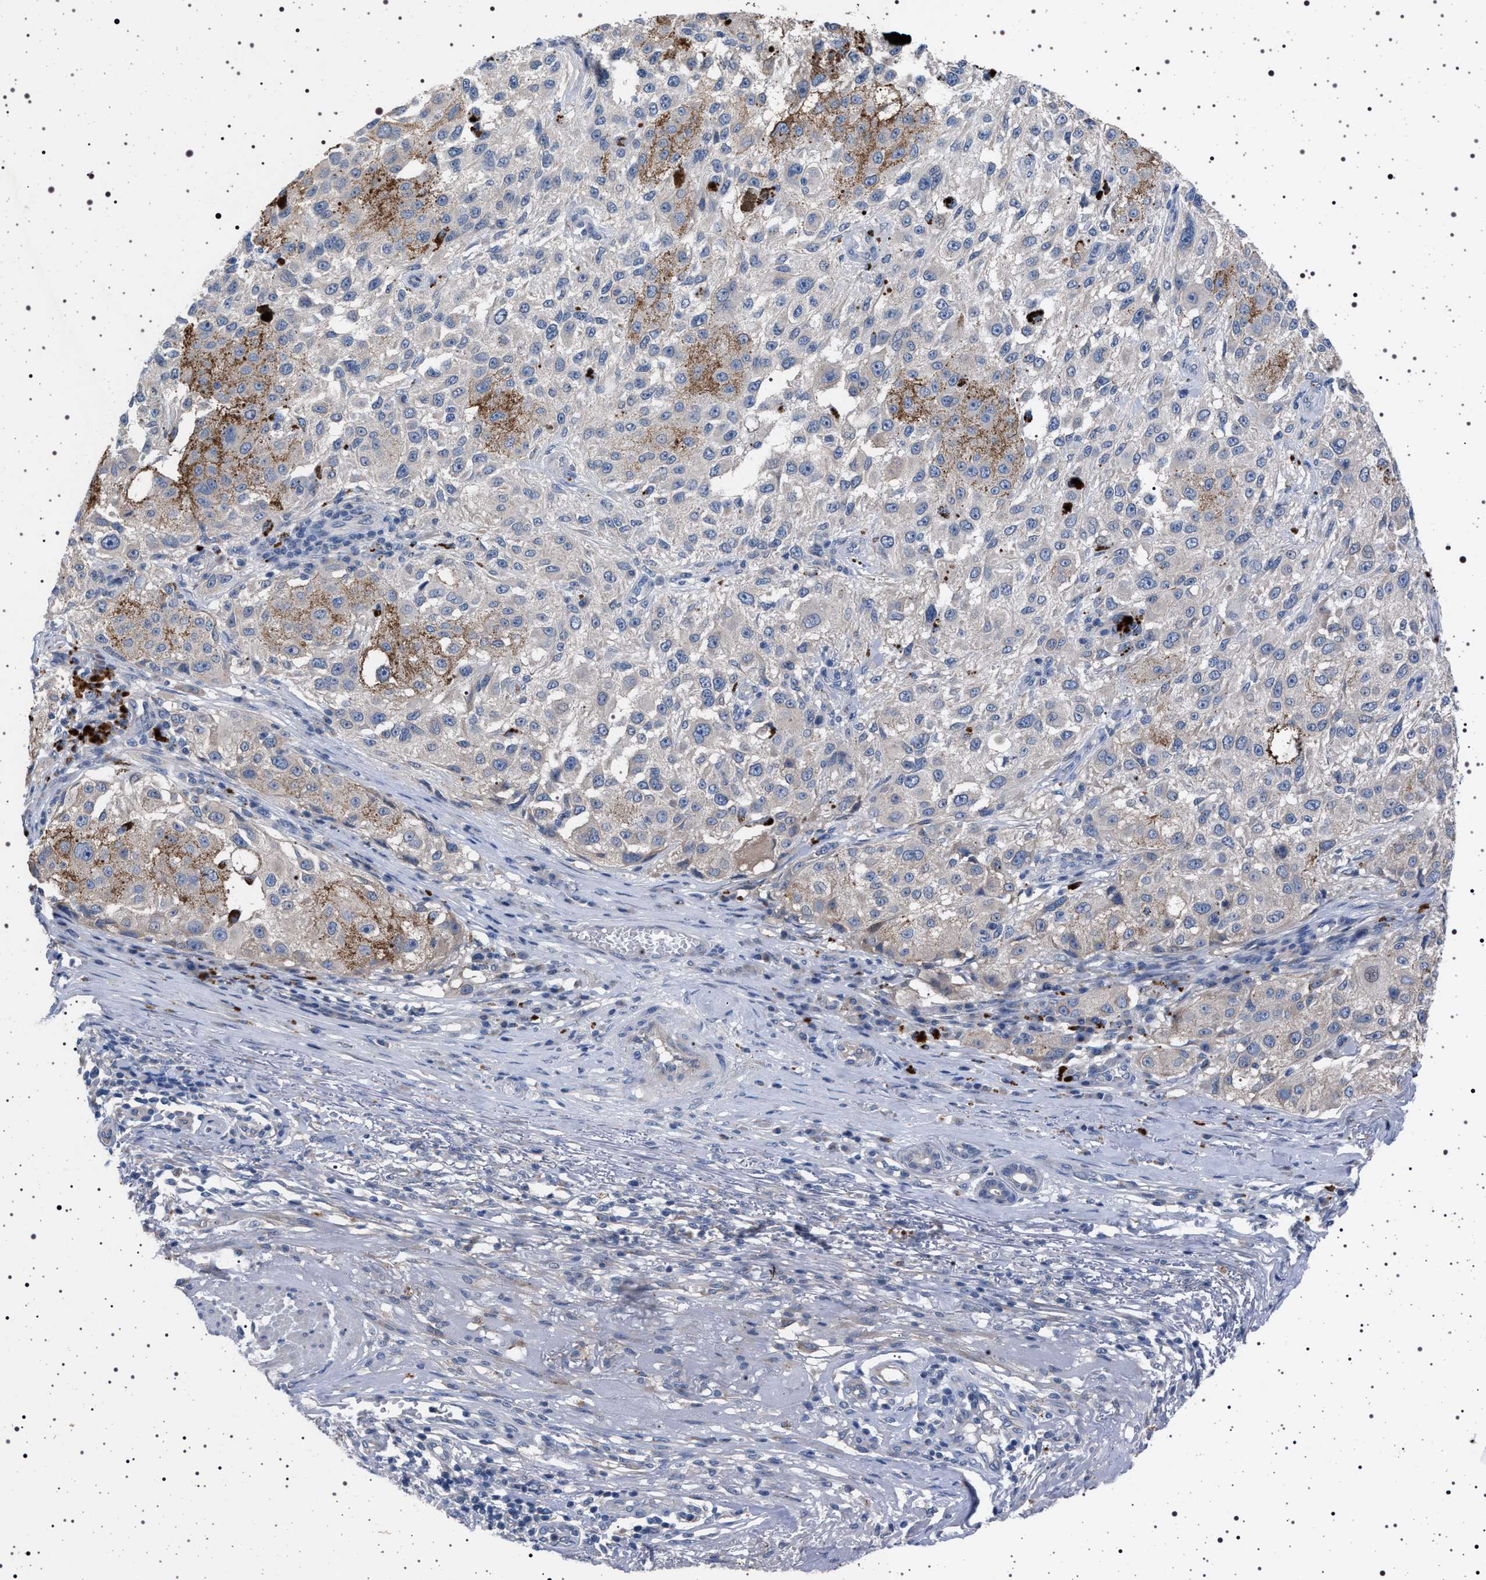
{"staining": {"intensity": "negative", "quantity": "none", "location": "none"}, "tissue": "melanoma", "cell_type": "Tumor cells", "image_type": "cancer", "snomed": [{"axis": "morphology", "description": "Necrosis, NOS"}, {"axis": "morphology", "description": "Malignant melanoma, NOS"}, {"axis": "topography", "description": "Skin"}], "caption": "Protein analysis of malignant melanoma exhibits no significant staining in tumor cells.", "gene": "NAT9", "patient": {"sex": "female", "age": 87}}